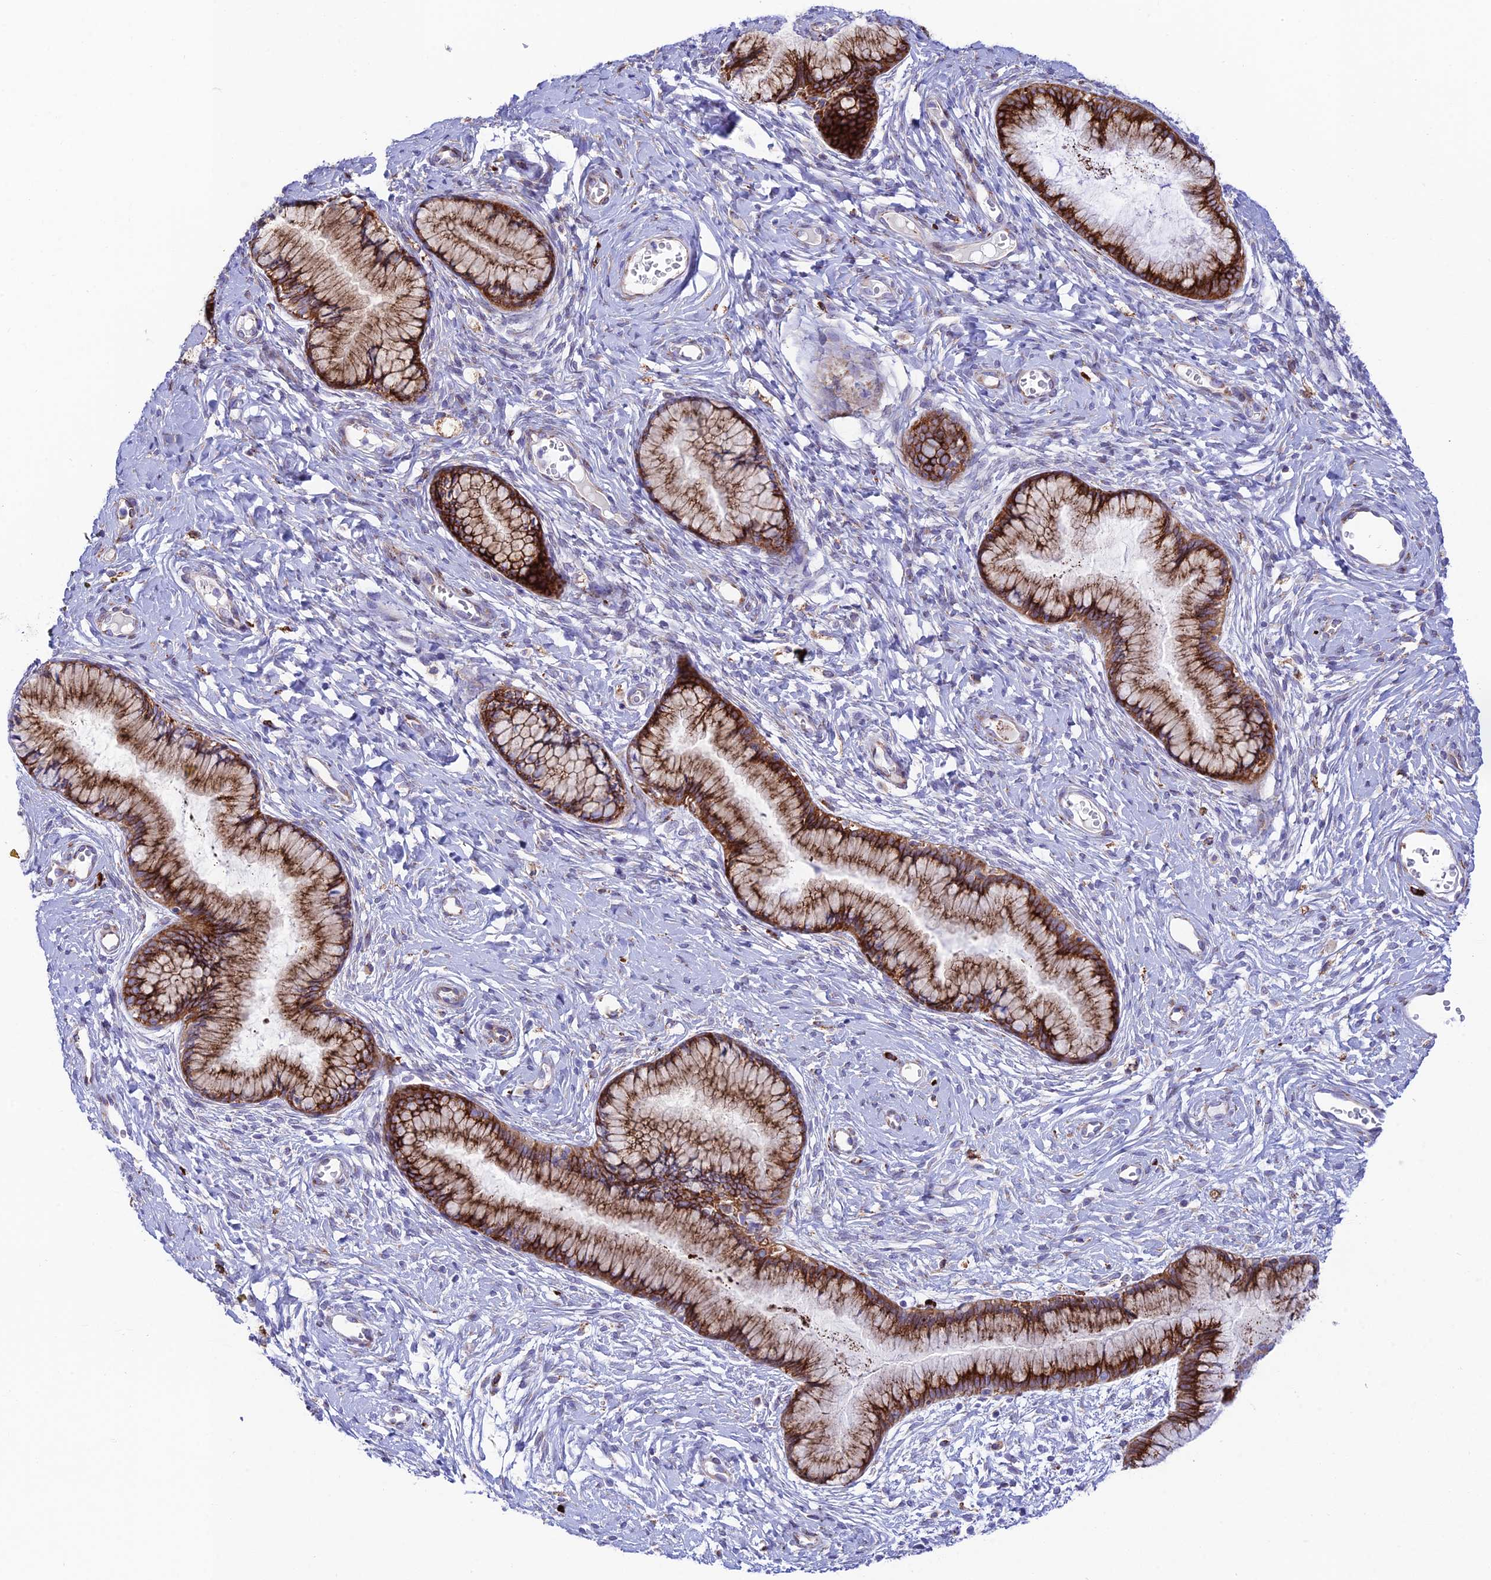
{"staining": {"intensity": "strong", "quantity": ">75%", "location": "cytoplasmic/membranous"}, "tissue": "cervix", "cell_type": "Glandular cells", "image_type": "normal", "snomed": [{"axis": "morphology", "description": "Normal tissue, NOS"}, {"axis": "topography", "description": "Cervix"}], "caption": "DAB immunohistochemical staining of unremarkable human cervix displays strong cytoplasmic/membranous protein staining in approximately >75% of glandular cells. (DAB (3,3'-diaminobenzidine) IHC, brown staining for protein, blue staining for nuclei).", "gene": "TUBGCP6", "patient": {"sex": "female", "age": 42}}